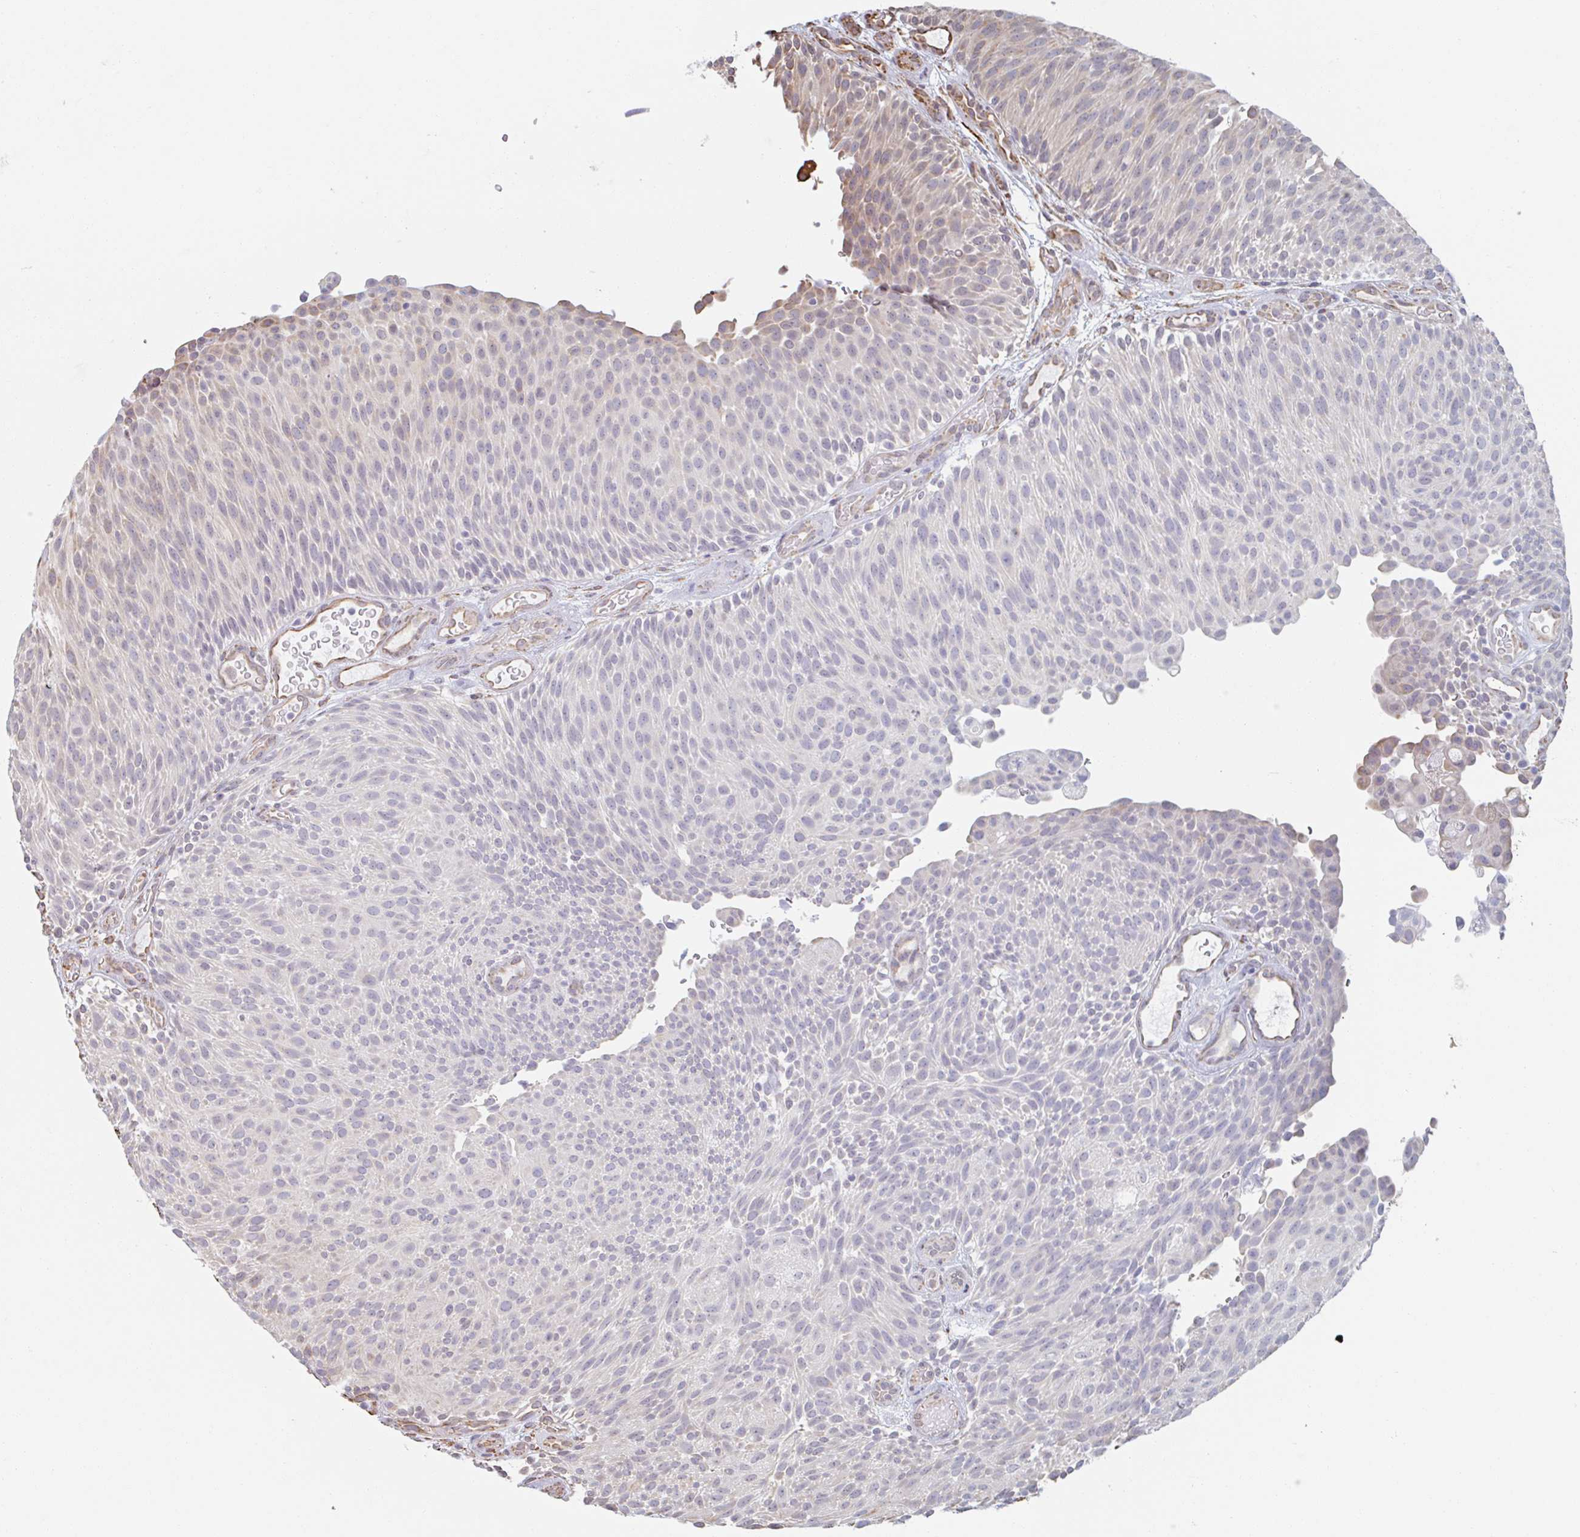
{"staining": {"intensity": "weak", "quantity": "<25%", "location": "cytoplasmic/membranous"}, "tissue": "urothelial cancer", "cell_type": "Tumor cells", "image_type": "cancer", "snomed": [{"axis": "morphology", "description": "Urothelial carcinoma, Low grade"}, {"axis": "topography", "description": "Urinary bladder"}], "caption": "Image shows no protein positivity in tumor cells of urothelial carcinoma (low-grade) tissue.", "gene": "RAB5IF", "patient": {"sex": "male", "age": 78}}